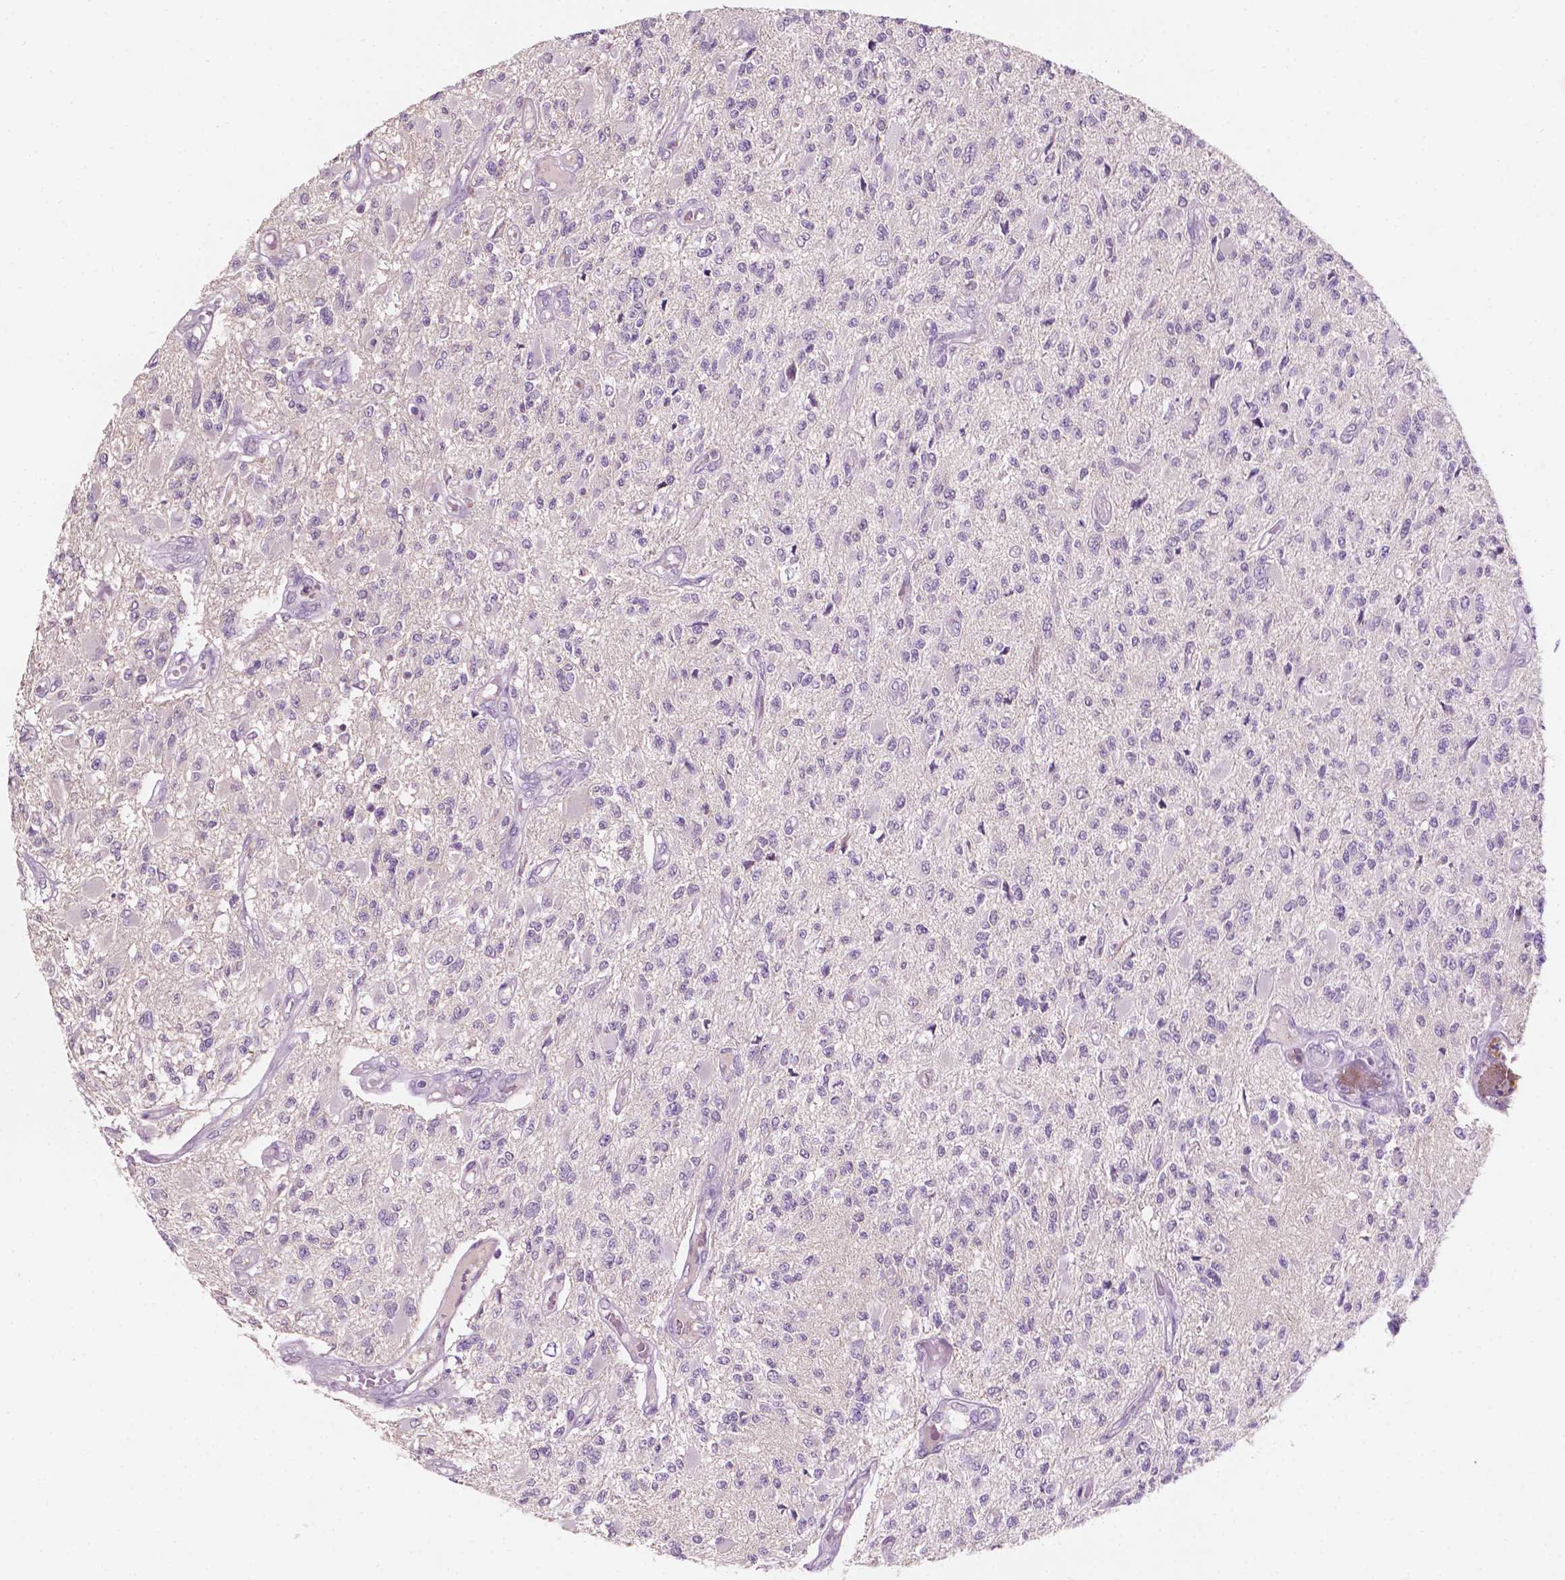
{"staining": {"intensity": "negative", "quantity": "none", "location": "none"}, "tissue": "glioma", "cell_type": "Tumor cells", "image_type": "cancer", "snomed": [{"axis": "morphology", "description": "Glioma, malignant, High grade"}, {"axis": "topography", "description": "Brain"}], "caption": "High magnification brightfield microscopy of glioma stained with DAB (3,3'-diaminobenzidine) (brown) and counterstained with hematoxylin (blue): tumor cells show no significant staining.", "gene": "TM6SF2", "patient": {"sex": "female", "age": 63}}